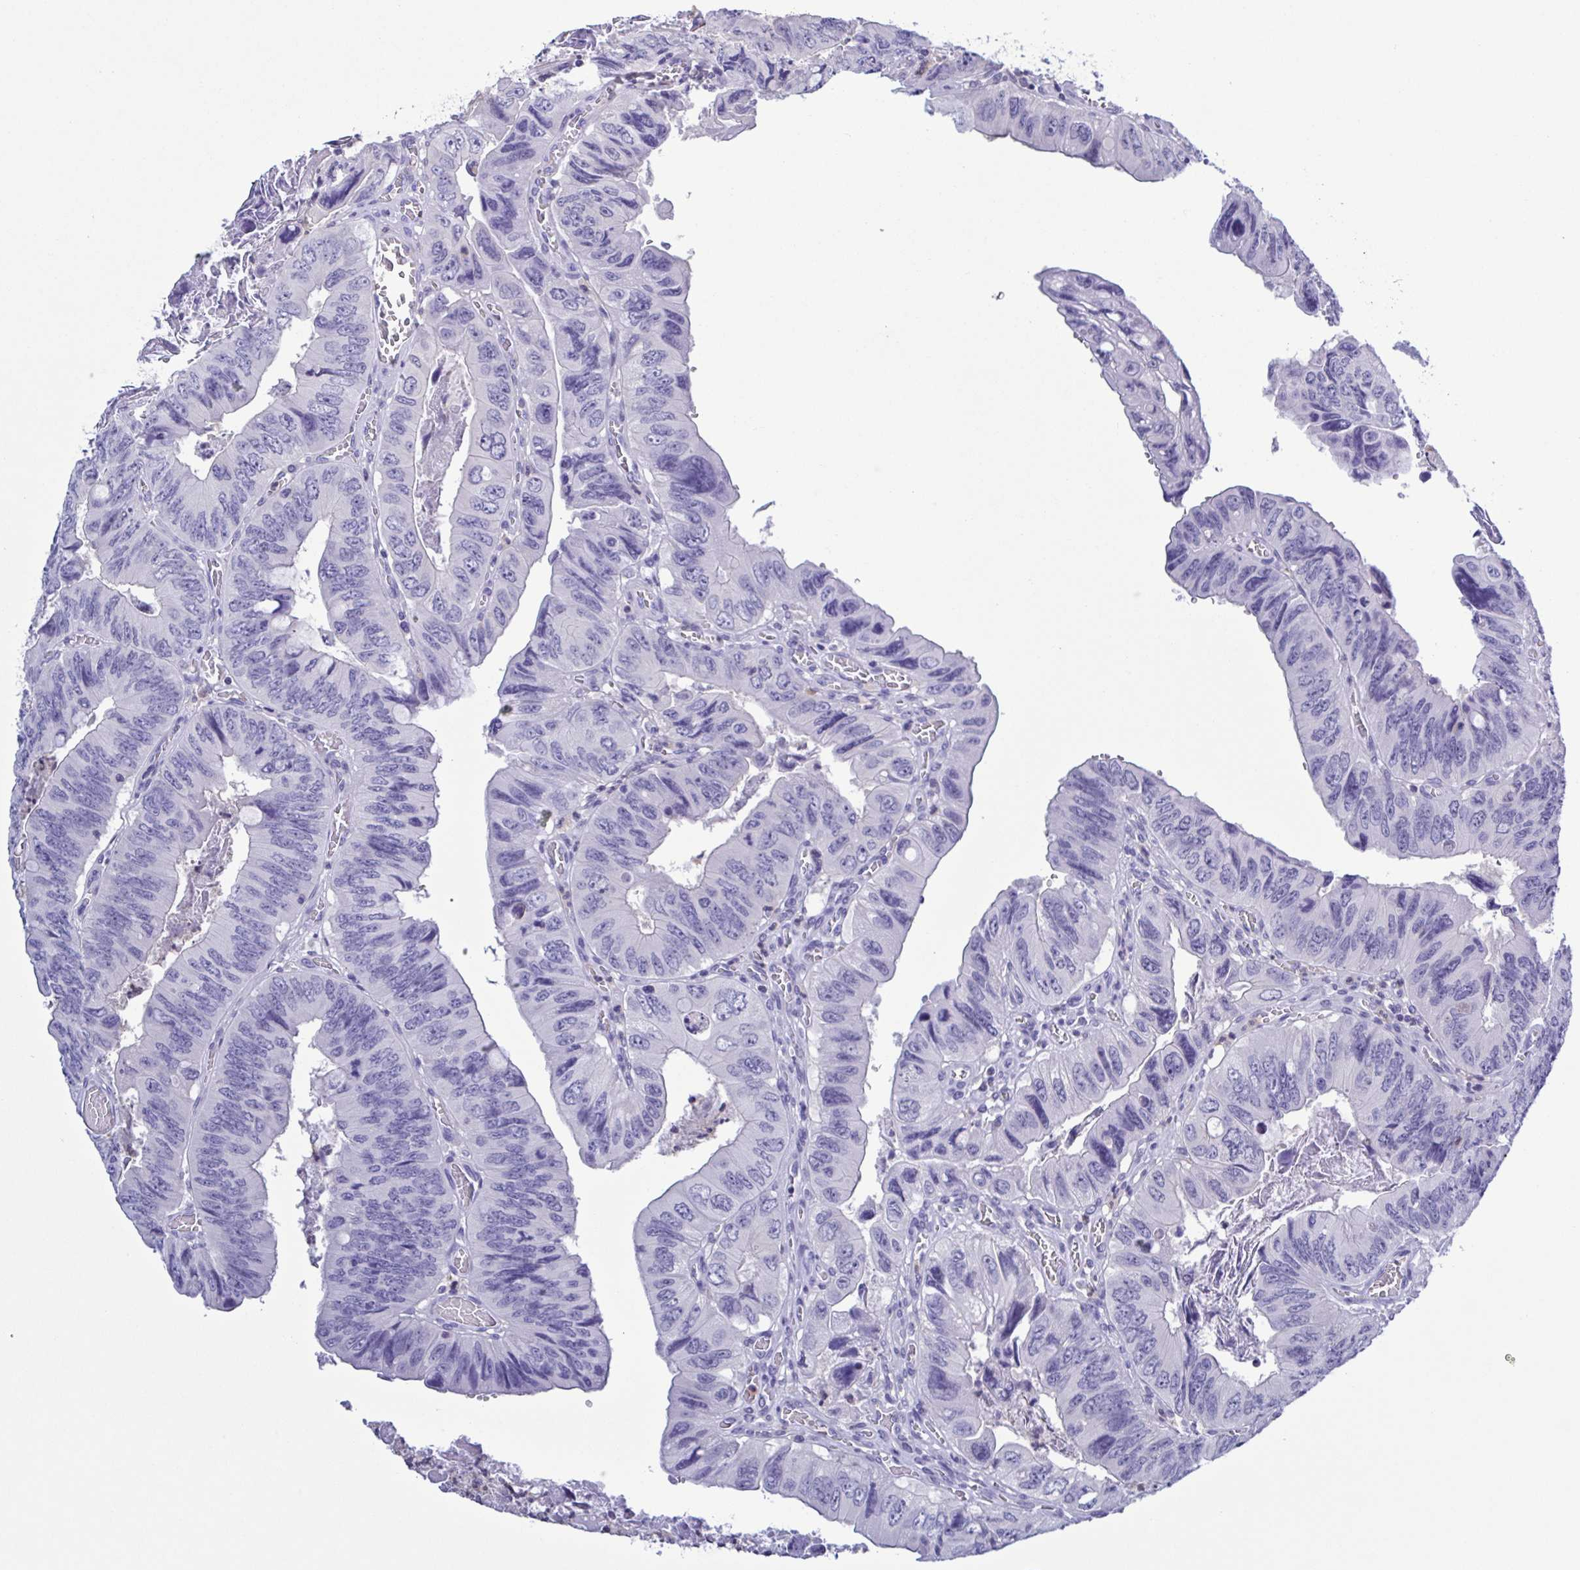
{"staining": {"intensity": "negative", "quantity": "none", "location": "none"}, "tissue": "colorectal cancer", "cell_type": "Tumor cells", "image_type": "cancer", "snomed": [{"axis": "morphology", "description": "Adenocarcinoma, NOS"}, {"axis": "topography", "description": "Colon"}], "caption": "Tumor cells show no significant protein positivity in colorectal adenocarcinoma.", "gene": "LDHC", "patient": {"sex": "female", "age": 84}}